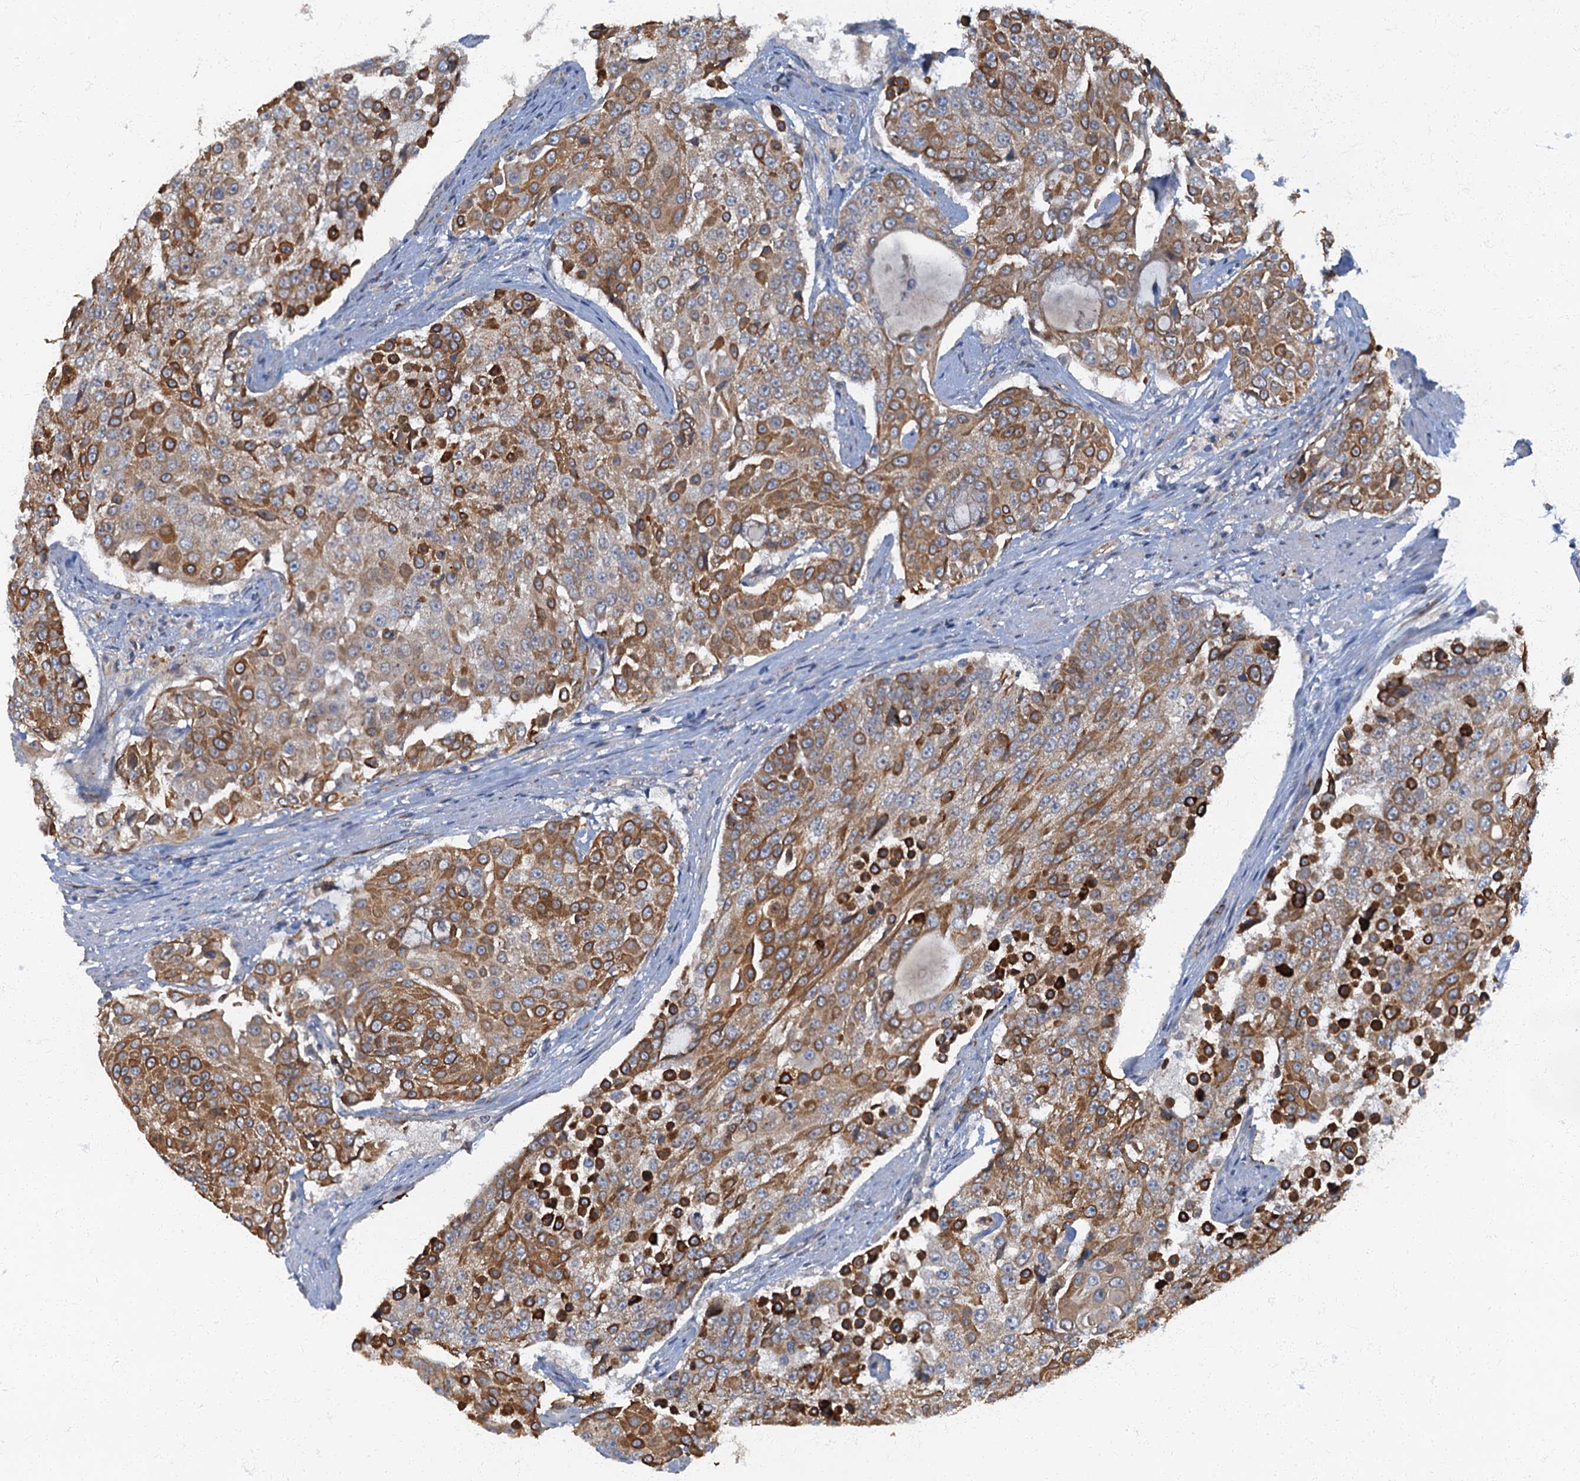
{"staining": {"intensity": "moderate", "quantity": ">75%", "location": "cytoplasmic/membranous"}, "tissue": "urothelial cancer", "cell_type": "Tumor cells", "image_type": "cancer", "snomed": [{"axis": "morphology", "description": "Urothelial carcinoma, High grade"}, {"axis": "topography", "description": "Urinary bladder"}], "caption": "IHC photomicrograph of high-grade urothelial carcinoma stained for a protein (brown), which displays medium levels of moderate cytoplasmic/membranous staining in about >75% of tumor cells.", "gene": "ARL11", "patient": {"sex": "female", "age": 63}}